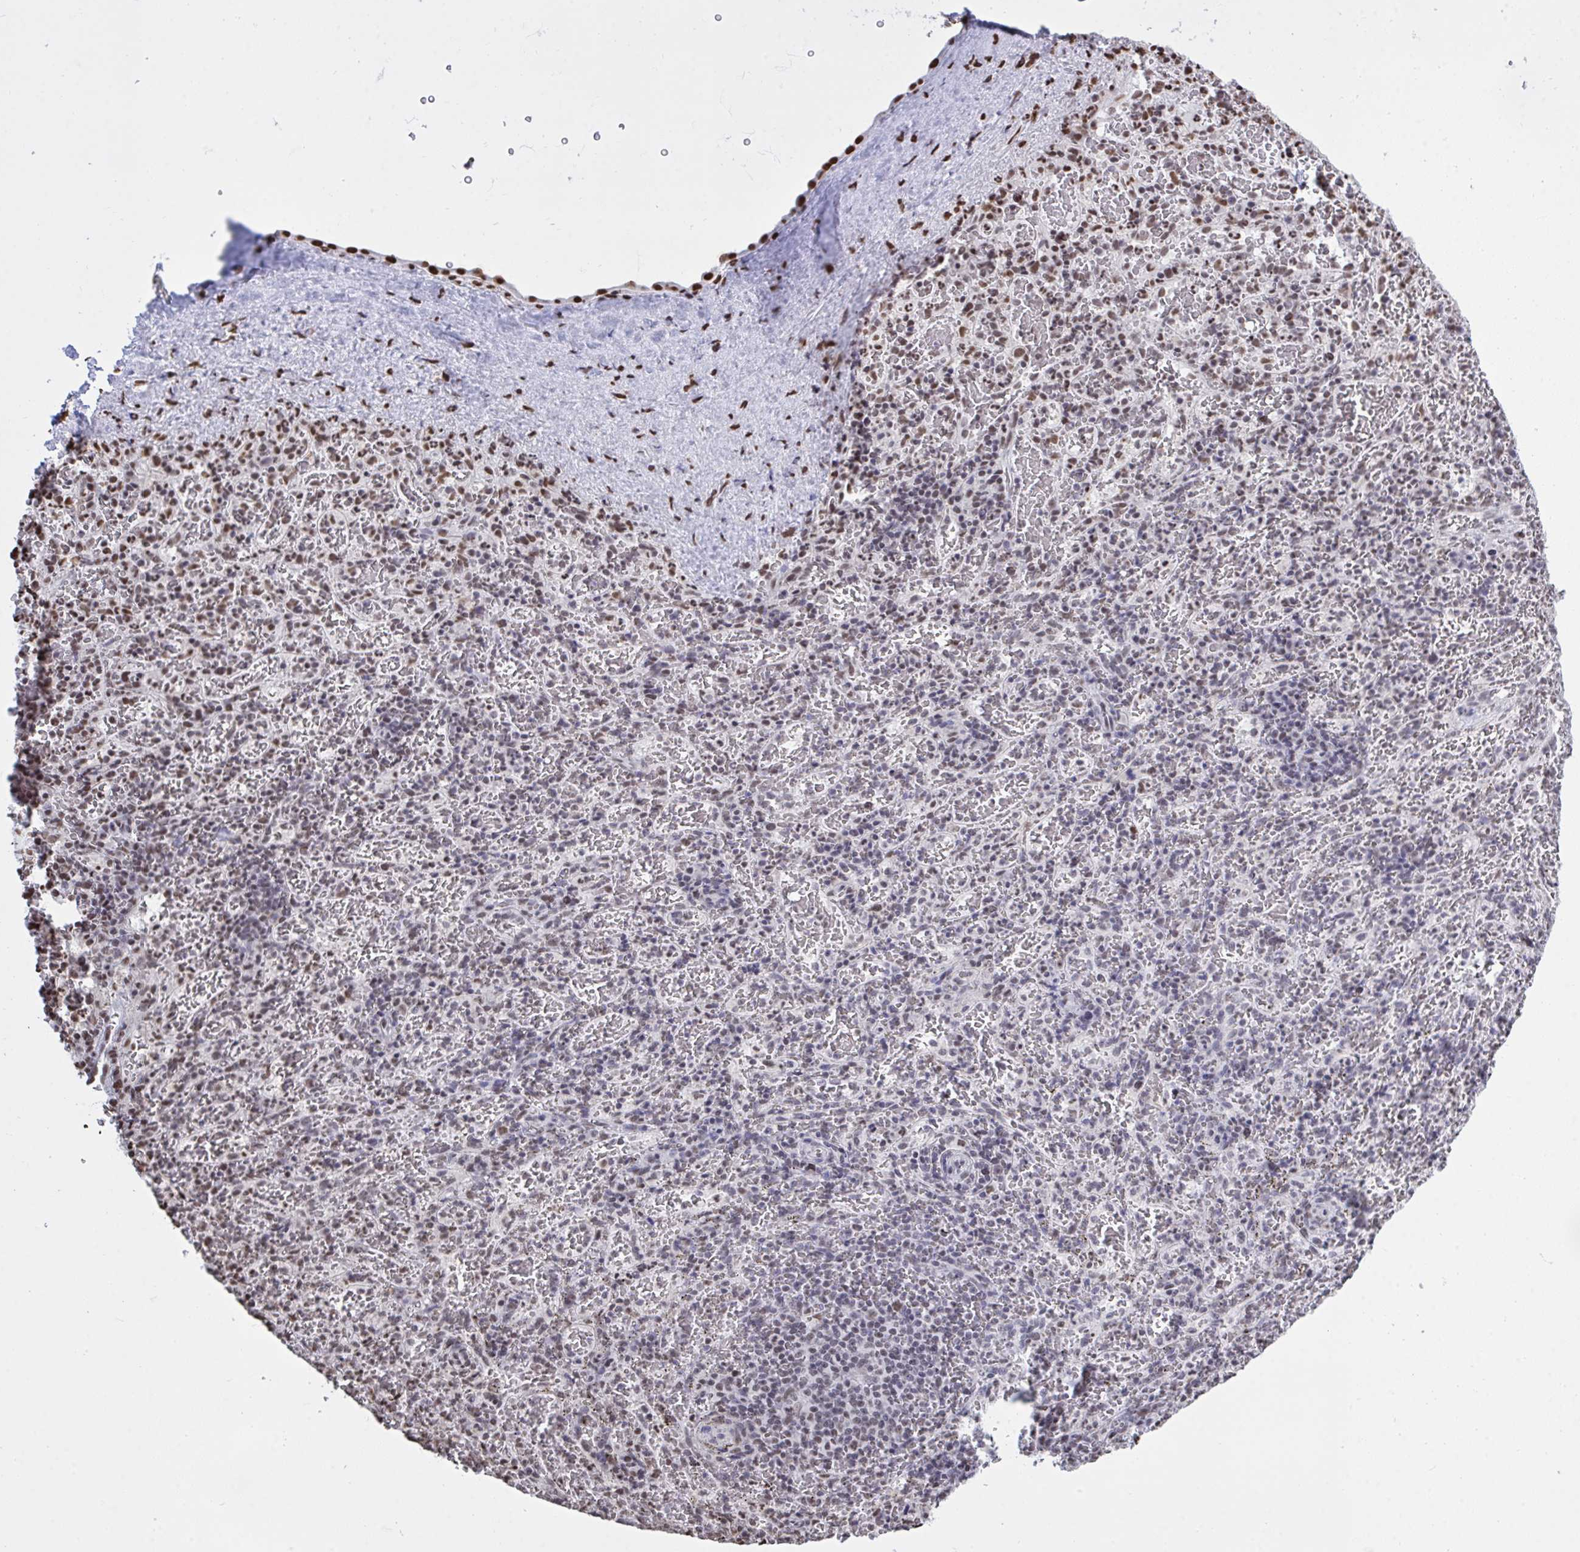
{"staining": {"intensity": "moderate", "quantity": "<25%", "location": "nuclear"}, "tissue": "spleen", "cell_type": "Cells in red pulp", "image_type": "normal", "snomed": [{"axis": "morphology", "description": "Normal tissue, NOS"}, {"axis": "topography", "description": "Spleen"}], "caption": "Immunohistochemistry (IHC) (DAB (3,3'-diaminobenzidine)) staining of benign human spleen reveals moderate nuclear protein expression in approximately <25% of cells in red pulp.", "gene": "HNRNPDL", "patient": {"sex": "male", "age": 57}}